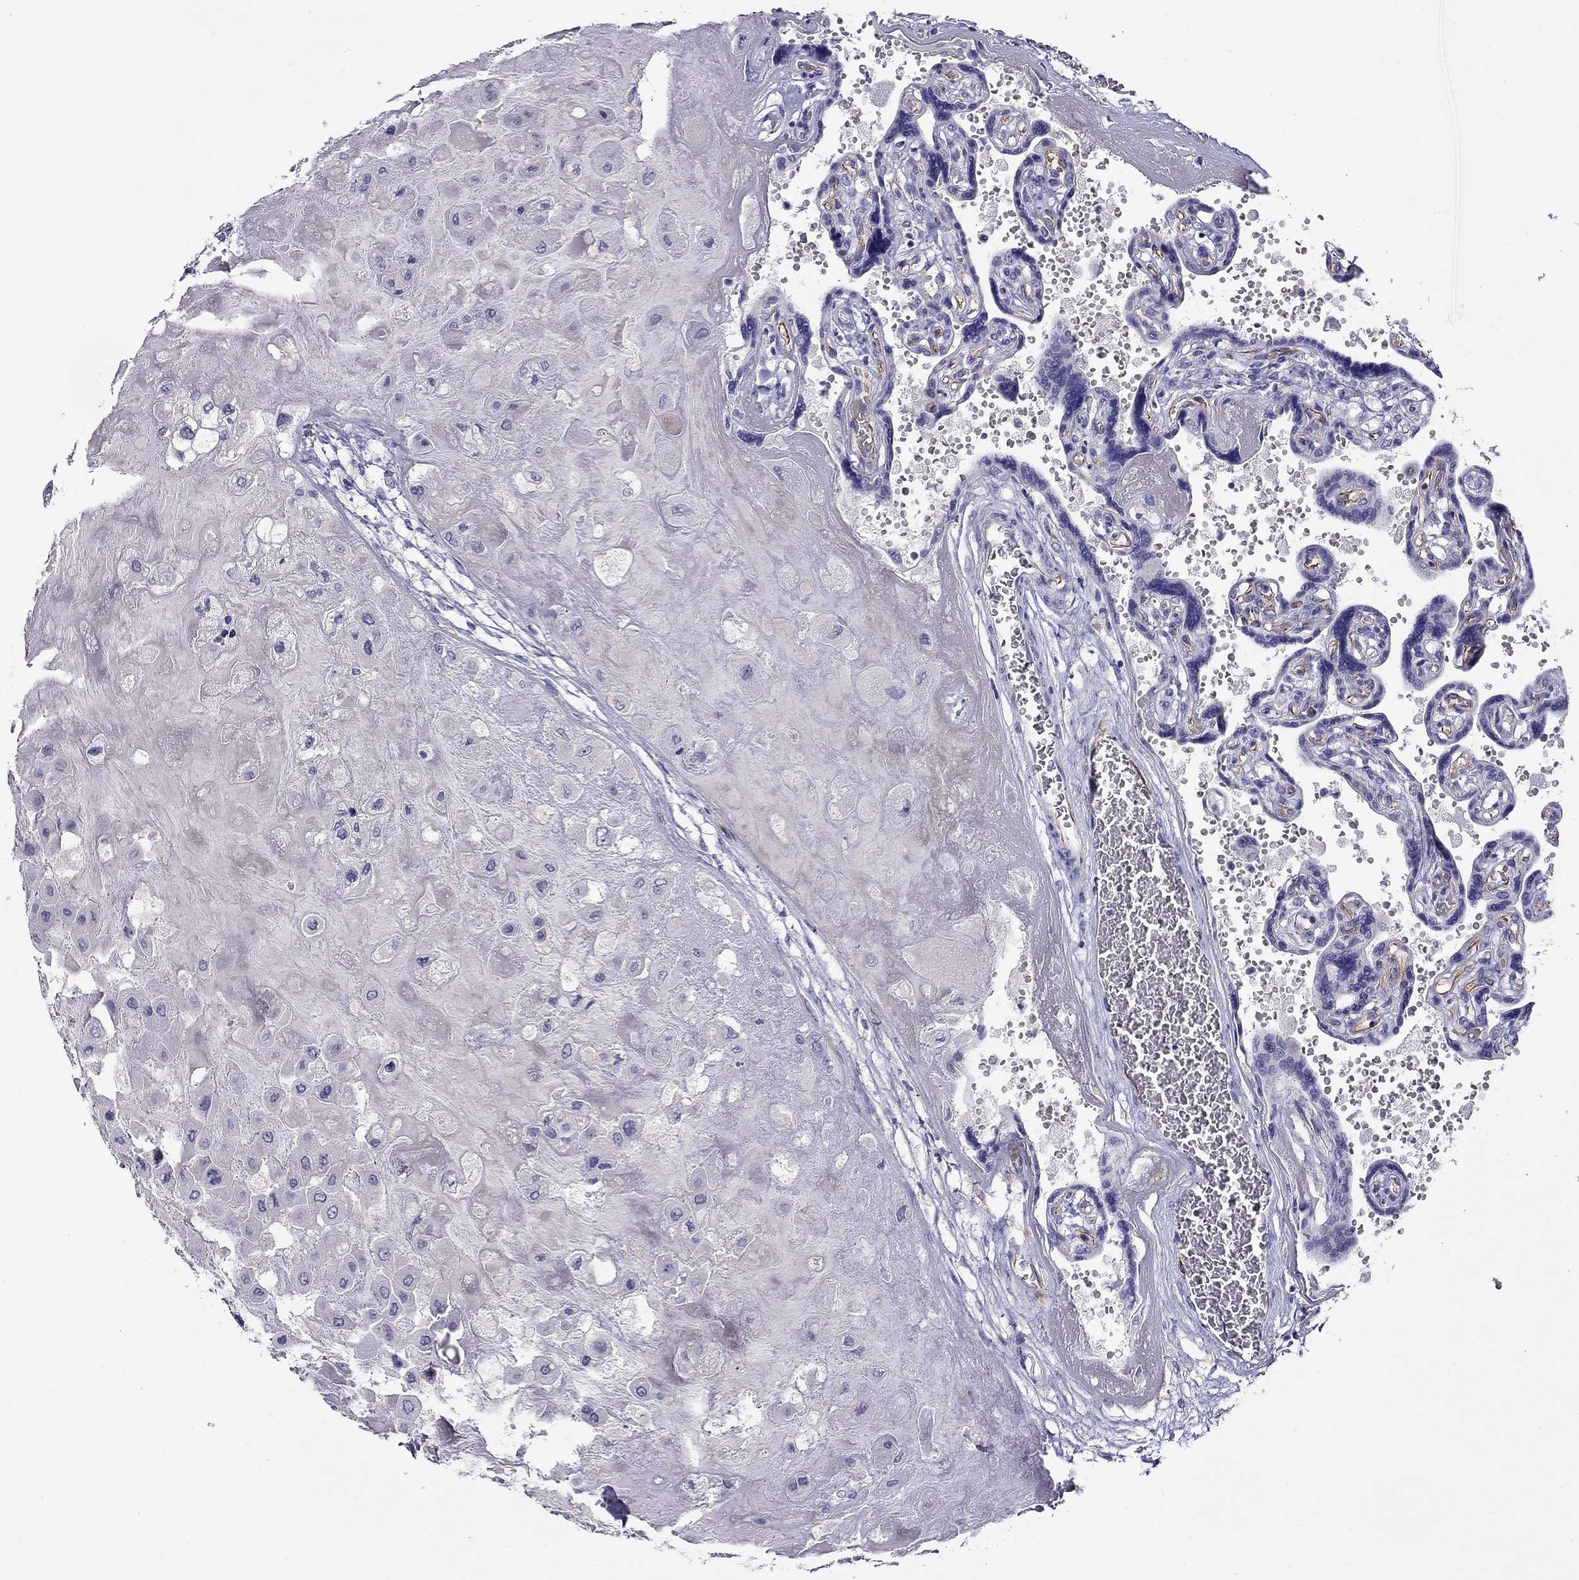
{"staining": {"intensity": "negative", "quantity": "none", "location": "none"}, "tissue": "placenta", "cell_type": "Decidual cells", "image_type": "normal", "snomed": [{"axis": "morphology", "description": "Normal tissue, NOS"}, {"axis": "topography", "description": "Placenta"}], "caption": "Placenta was stained to show a protein in brown. There is no significant staining in decidual cells. (Brightfield microscopy of DAB IHC at high magnification).", "gene": "RTL1", "patient": {"sex": "female", "age": 32}}